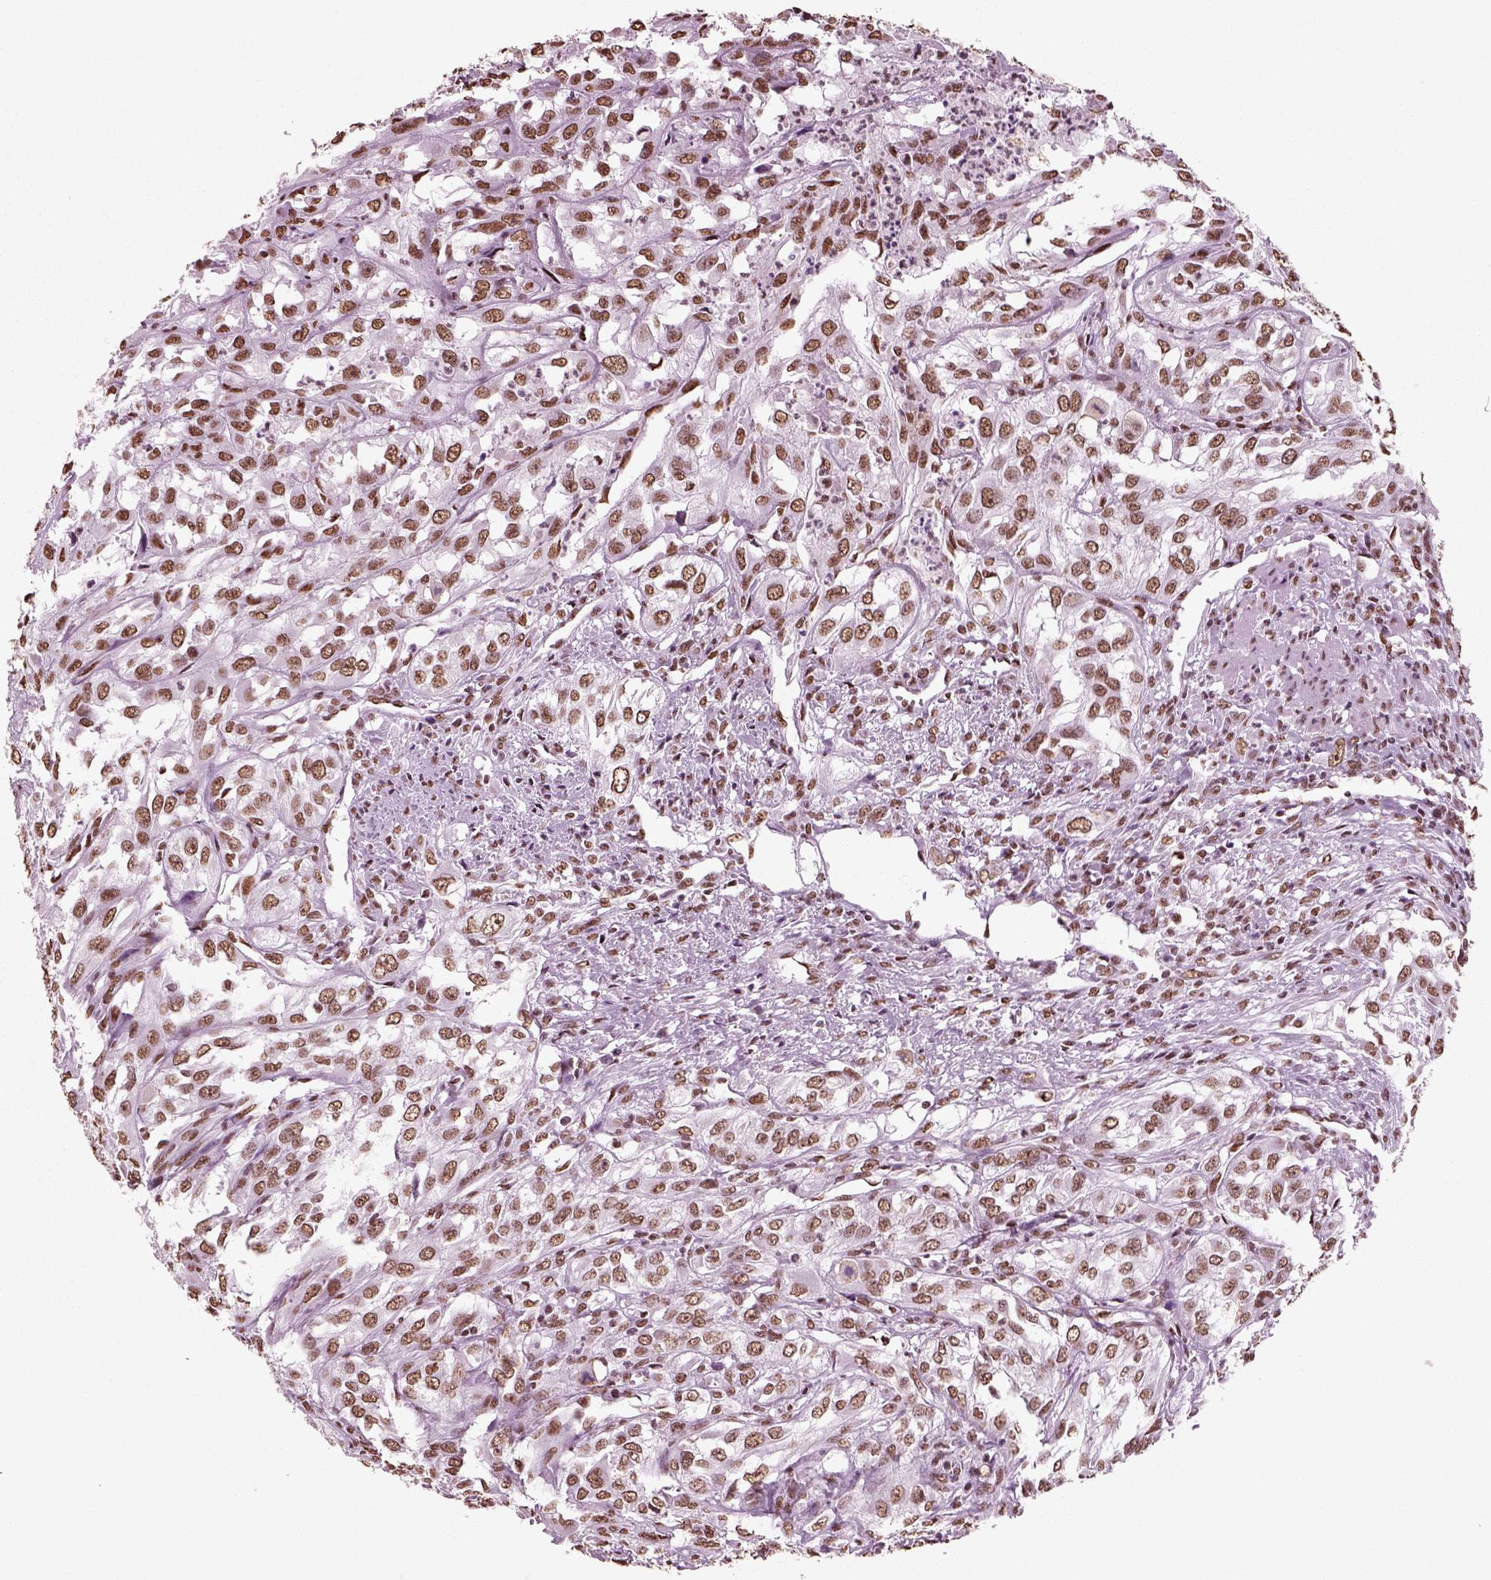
{"staining": {"intensity": "moderate", "quantity": ">75%", "location": "nuclear"}, "tissue": "urothelial cancer", "cell_type": "Tumor cells", "image_type": "cancer", "snomed": [{"axis": "morphology", "description": "Urothelial carcinoma, High grade"}, {"axis": "topography", "description": "Urinary bladder"}], "caption": "High-power microscopy captured an immunohistochemistry (IHC) image of urothelial carcinoma (high-grade), revealing moderate nuclear expression in approximately >75% of tumor cells.", "gene": "POLR1H", "patient": {"sex": "male", "age": 67}}